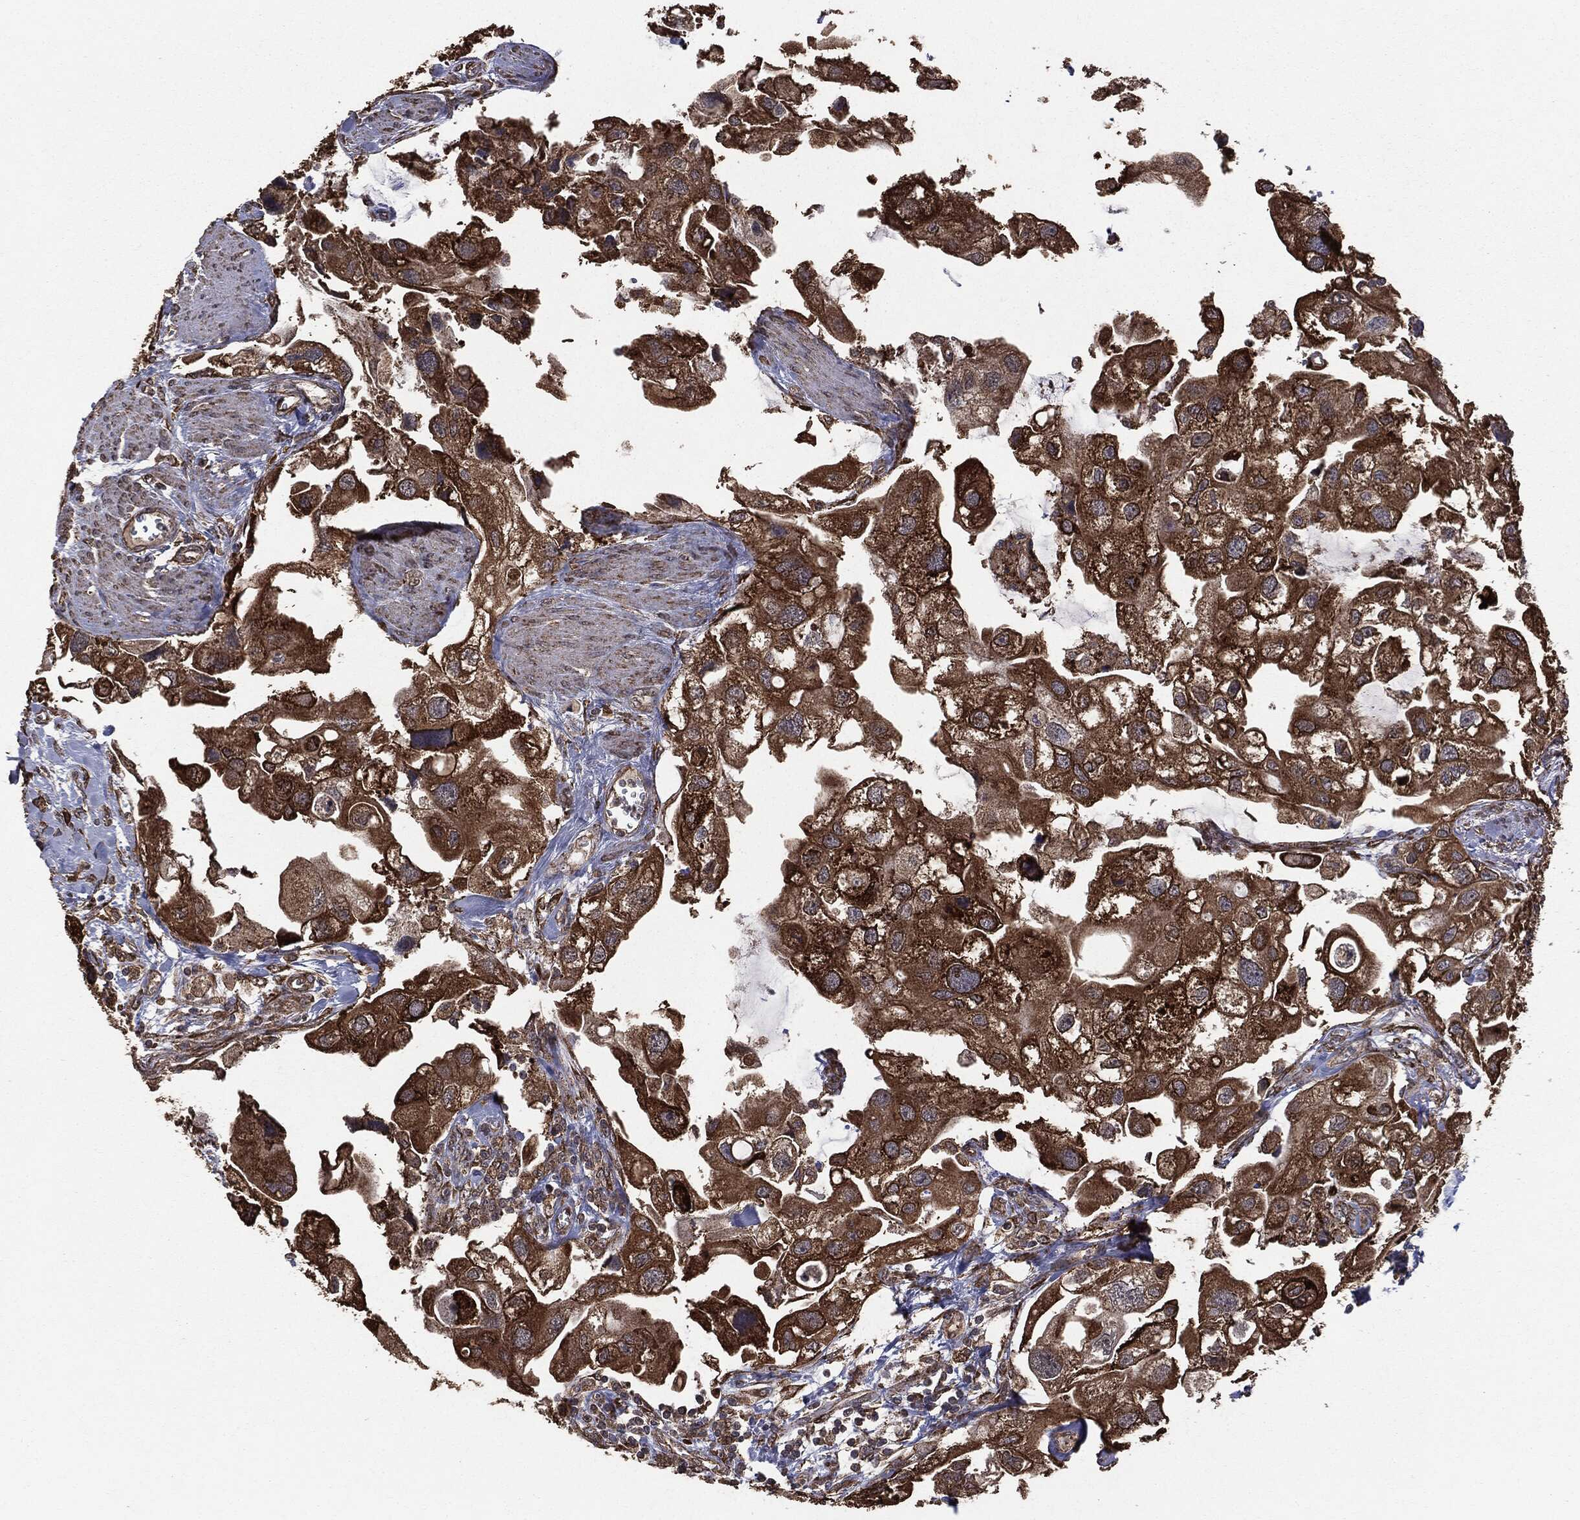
{"staining": {"intensity": "strong", "quantity": ">75%", "location": "cytoplasmic/membranous"}, "tissue": "urothelial cancer", "cell_type": "Tumor cells", "image_type": "cancer", "snomed": [{"axis": "morphology", "description": "Urothelial carcinoma, High grade"}, {"axis": "topography", "description": "Urinary bladder"}], "caption": "Strong cytoplasmic/membranous positivity is appreciated in about >75% of tumor cells in urothelial cancer.", "gene": "MTOR", "patient": {"sex": "male", "age": 59}}